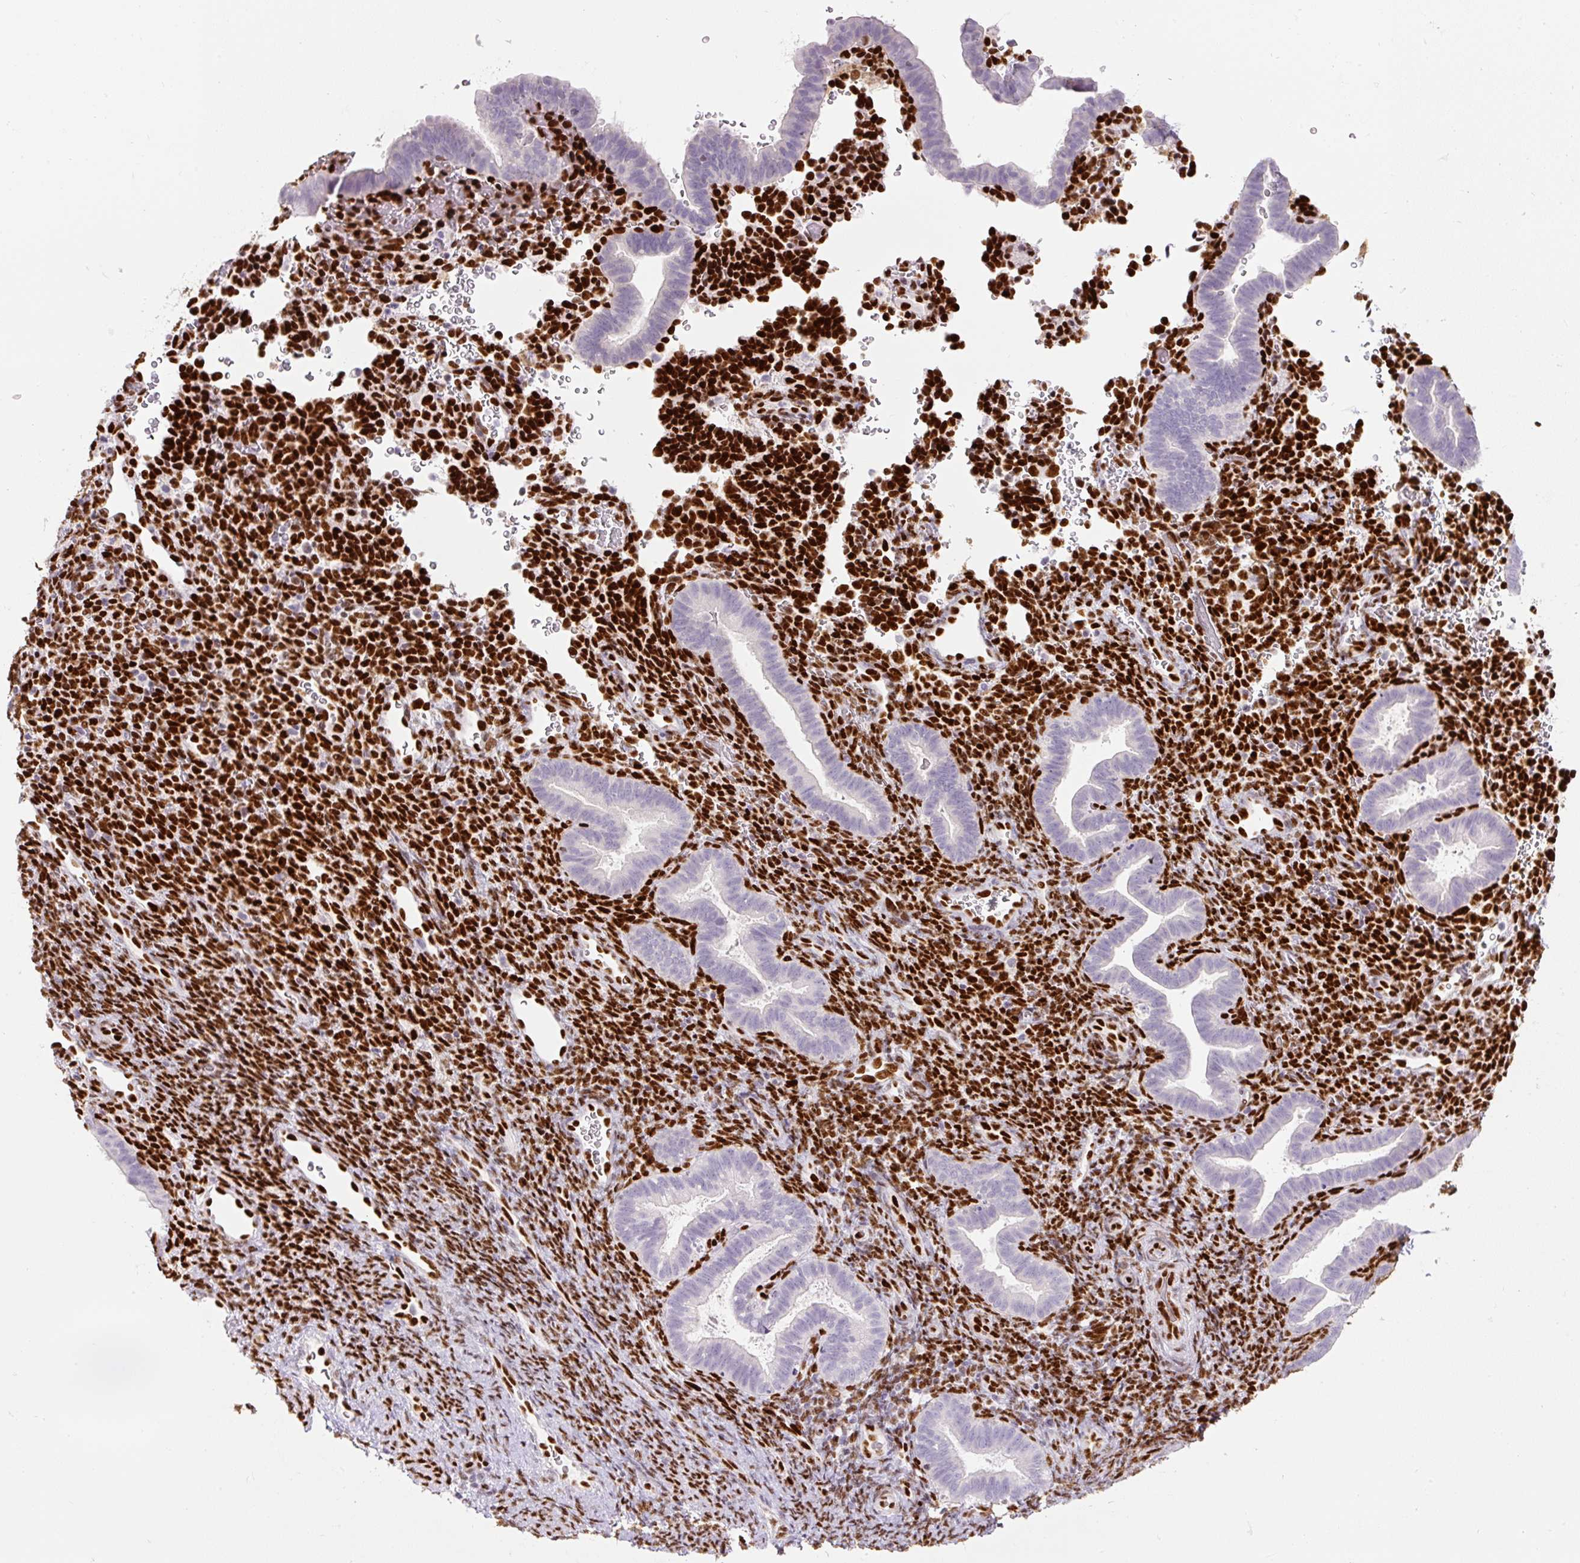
{"staining": {"intensity": "strong", "quantity": ">75%", "location": "nuclear"}, "tissue": "endometrium", "cell_type": "Cells in endometrial stroma", "image_type": "normal", "snomed": [{"axis": "morphology", "description": "Normal tissue, NOS"}, {"axis": "topography", "description": "Endometrium"}], "caption": "High-magnification brightfield microscopy of normal endometrium stained with DAB (brown) and counterstained with hematoxylin (blue). cells in endometrial stroma exhibit strong nuclear expression is identified in about>75% of cells.", "gene": "ZEB1", "patient": {"sex": "female", "age": 34}}